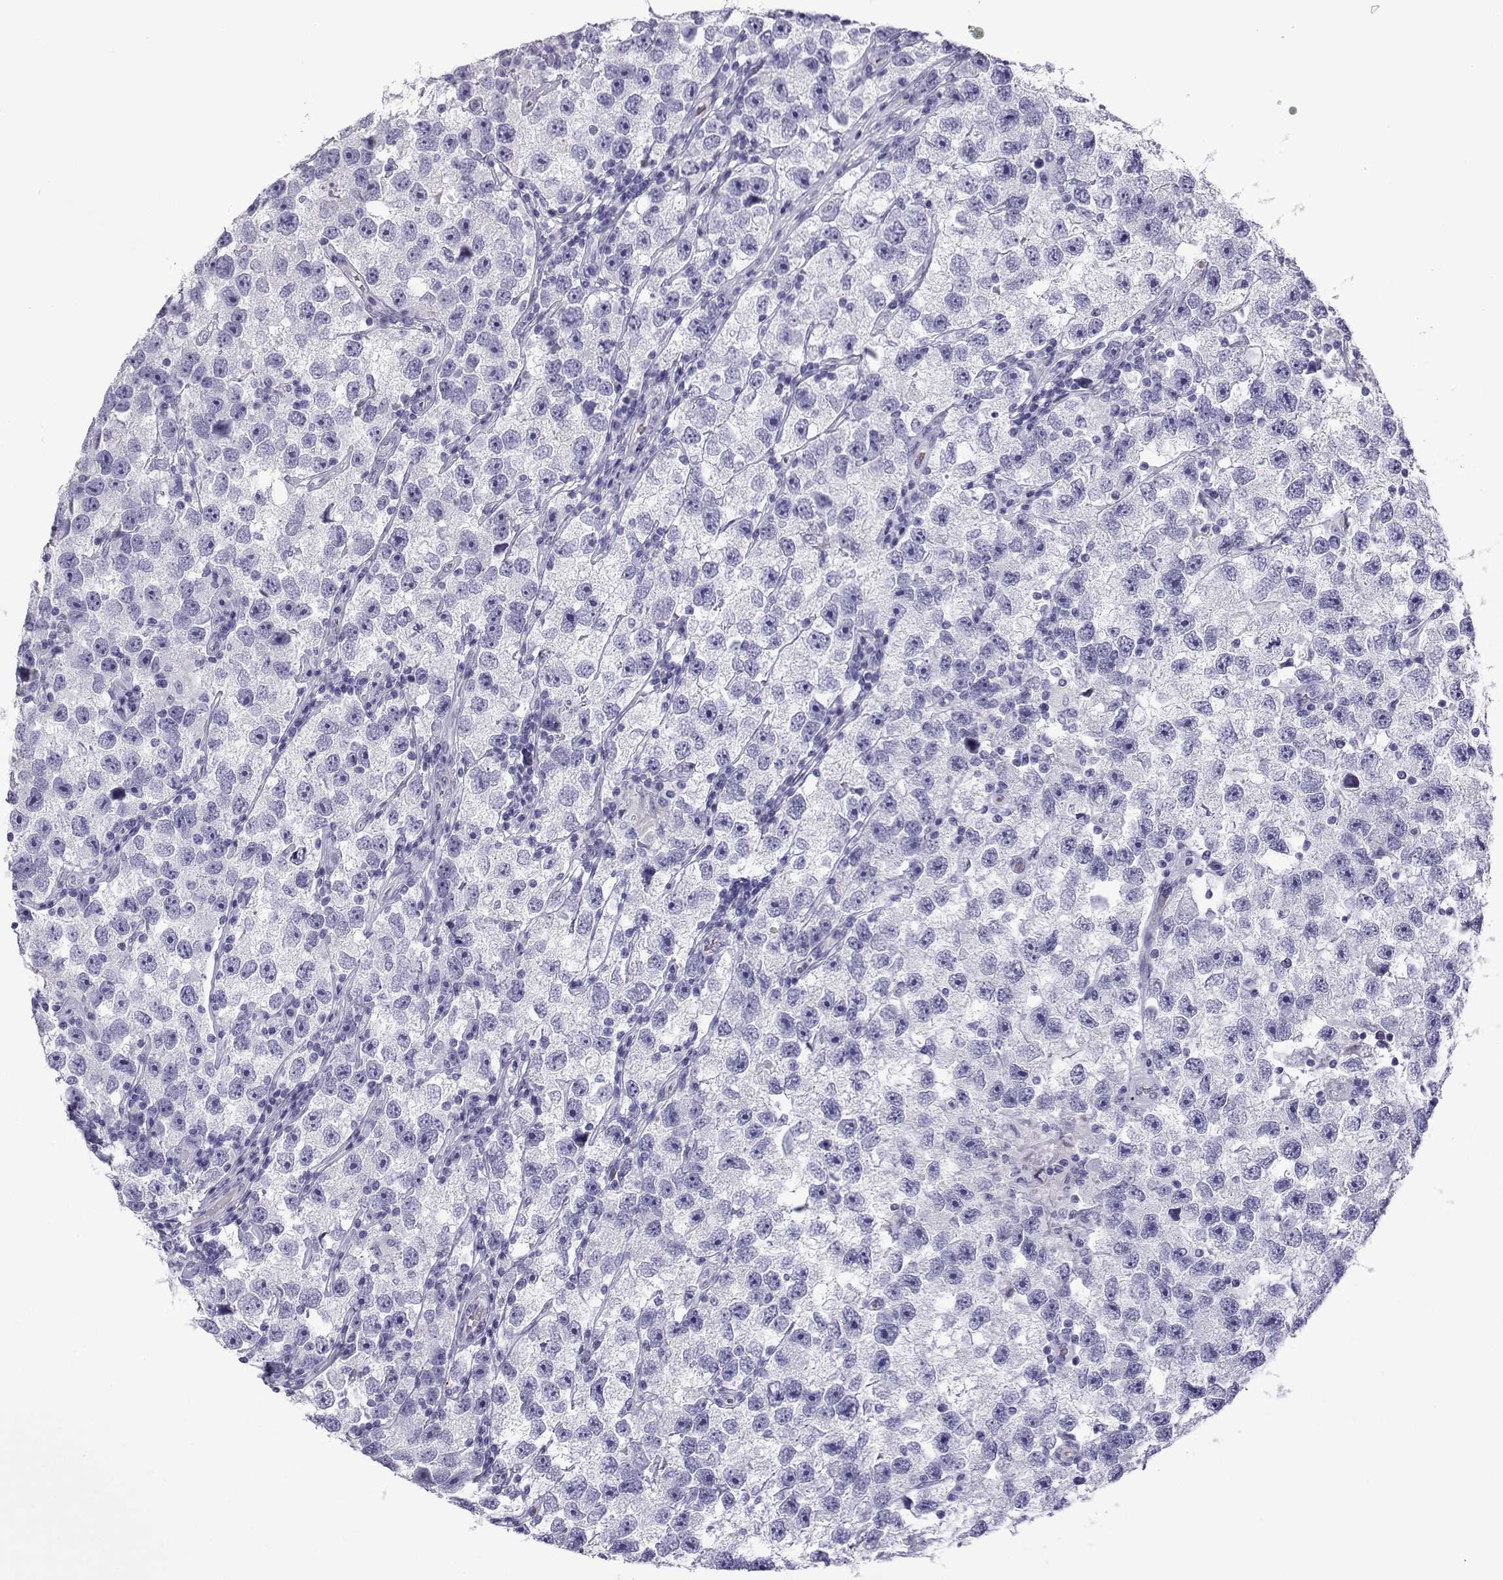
{"staining": {"intensity": "negative", "quantity": "none", "location": "none"}, "tissue": "testis cancer", "cell_type": "Tumor cells", "image_type": "cancer", "snomed": [{"axis": "morphology", "description": "Seminoma, NOS"}, {"axis": "topography", "description": "Testis"}], "caption": "Testis cancer (seminoma) stained for a protein using immunohistochemistry demonstrates no expression tumor cells.", "gene": "TRIM46", "patient": {"sex": "male", "age": 26}}